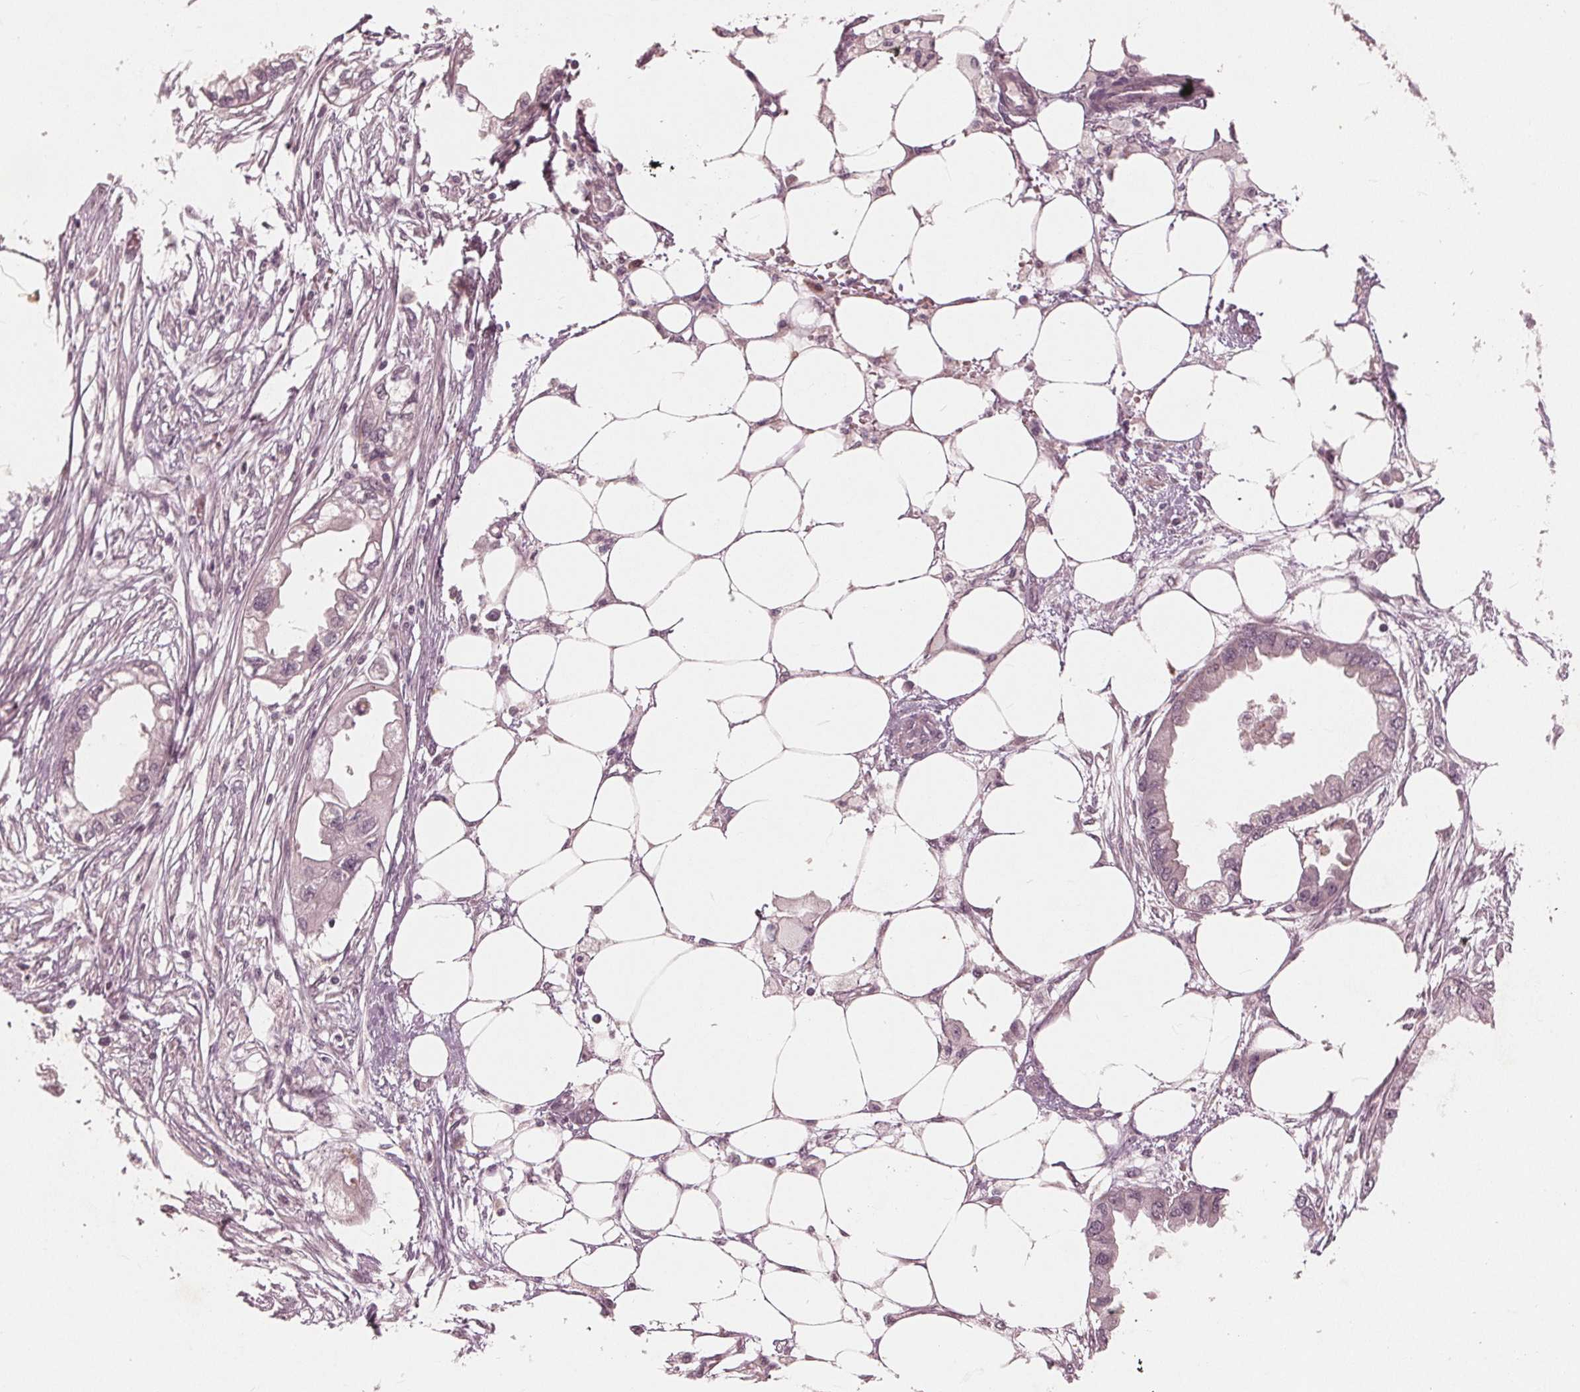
{"staining": {"intensity": "negative", "quantity": "none", "location": "none"}, "tissue": "endometrial cancer", "cell_type": "Tumor cells", "image_type": "cancer", "snomed": [{"axis": "morphology", "description": "Adenocarcinoma, NOS"}, {"axis": "morphology", "description": "Adenocarcinoma, metastatic, NOS"}, {"axis": "topography", "description": "Adipose tissue"}, {"axis": "topography", "description": "Endometrium"}], "caption": "Immunohistochemistry histopathology image of neoplastic tissue: human endometrial cancer (metastatic adenocarcinoma) stained with DAB (3,3'-diaminobenzidine) demonstrates no significant protein positivity in tumor cells.", "gene": "UBALD1", "patient": {"sex": "female", "age": 67}}